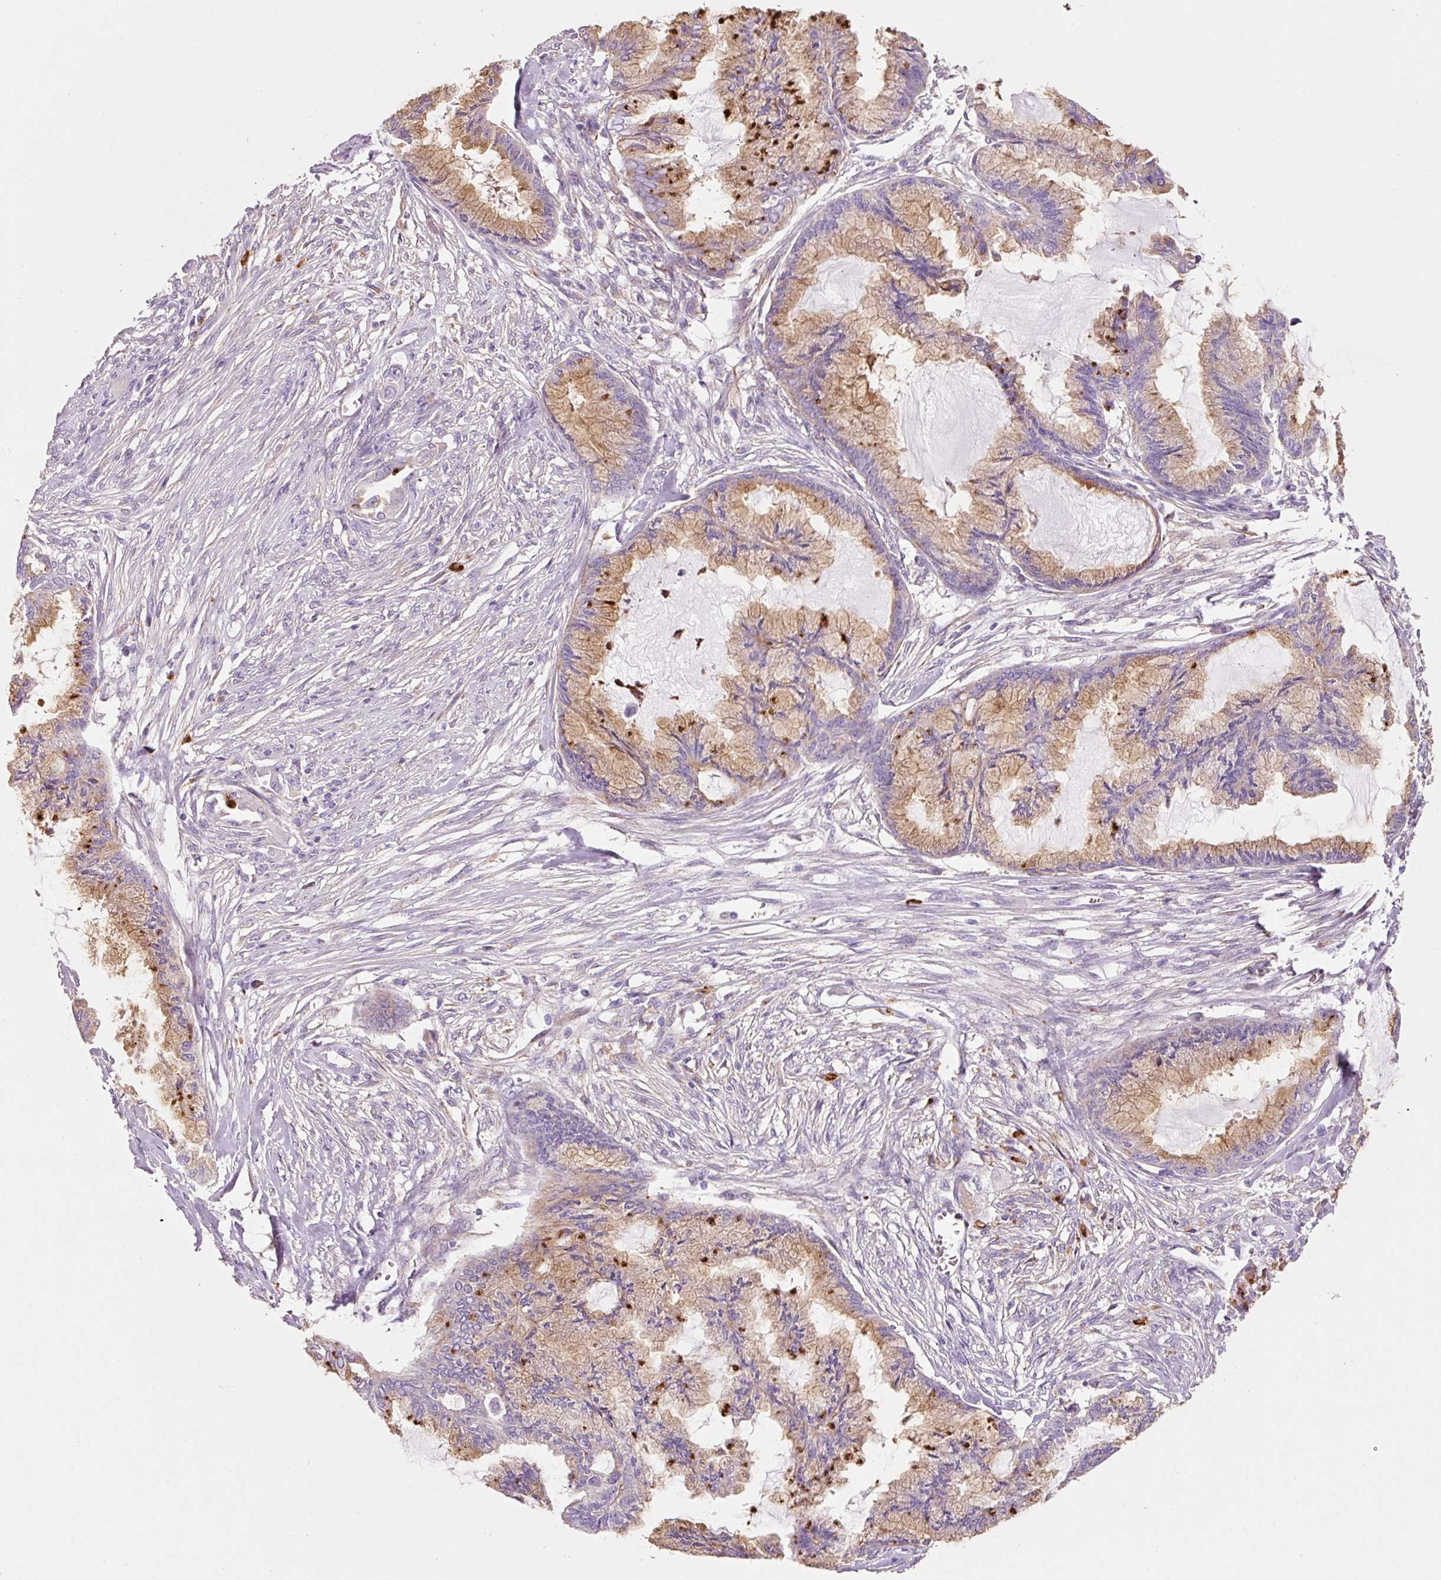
{"staining": {"intensity": "moderate", "quantity": "25%-75%", "location": "cytoplasmic/membranous"}, "tissue": "endometrial cancer", "cell_type": "Tumor cells", "image_type": "cancer", "snomed": [{"axis": "morphology", "description": "Adenocarcinoma, NOS"}, {"axis": "topography", "description": "Endometrium"}], "caption": "This image reveals immunohistochemistry (IHC) staining of human endometrial cancer (adenocarcinoma), with medium moderate cytoplasmic/membranous expression in about 25%-75% of tumor cells.", "gene": "TMC8", "patient": {"sex": "female", "age": 86}}